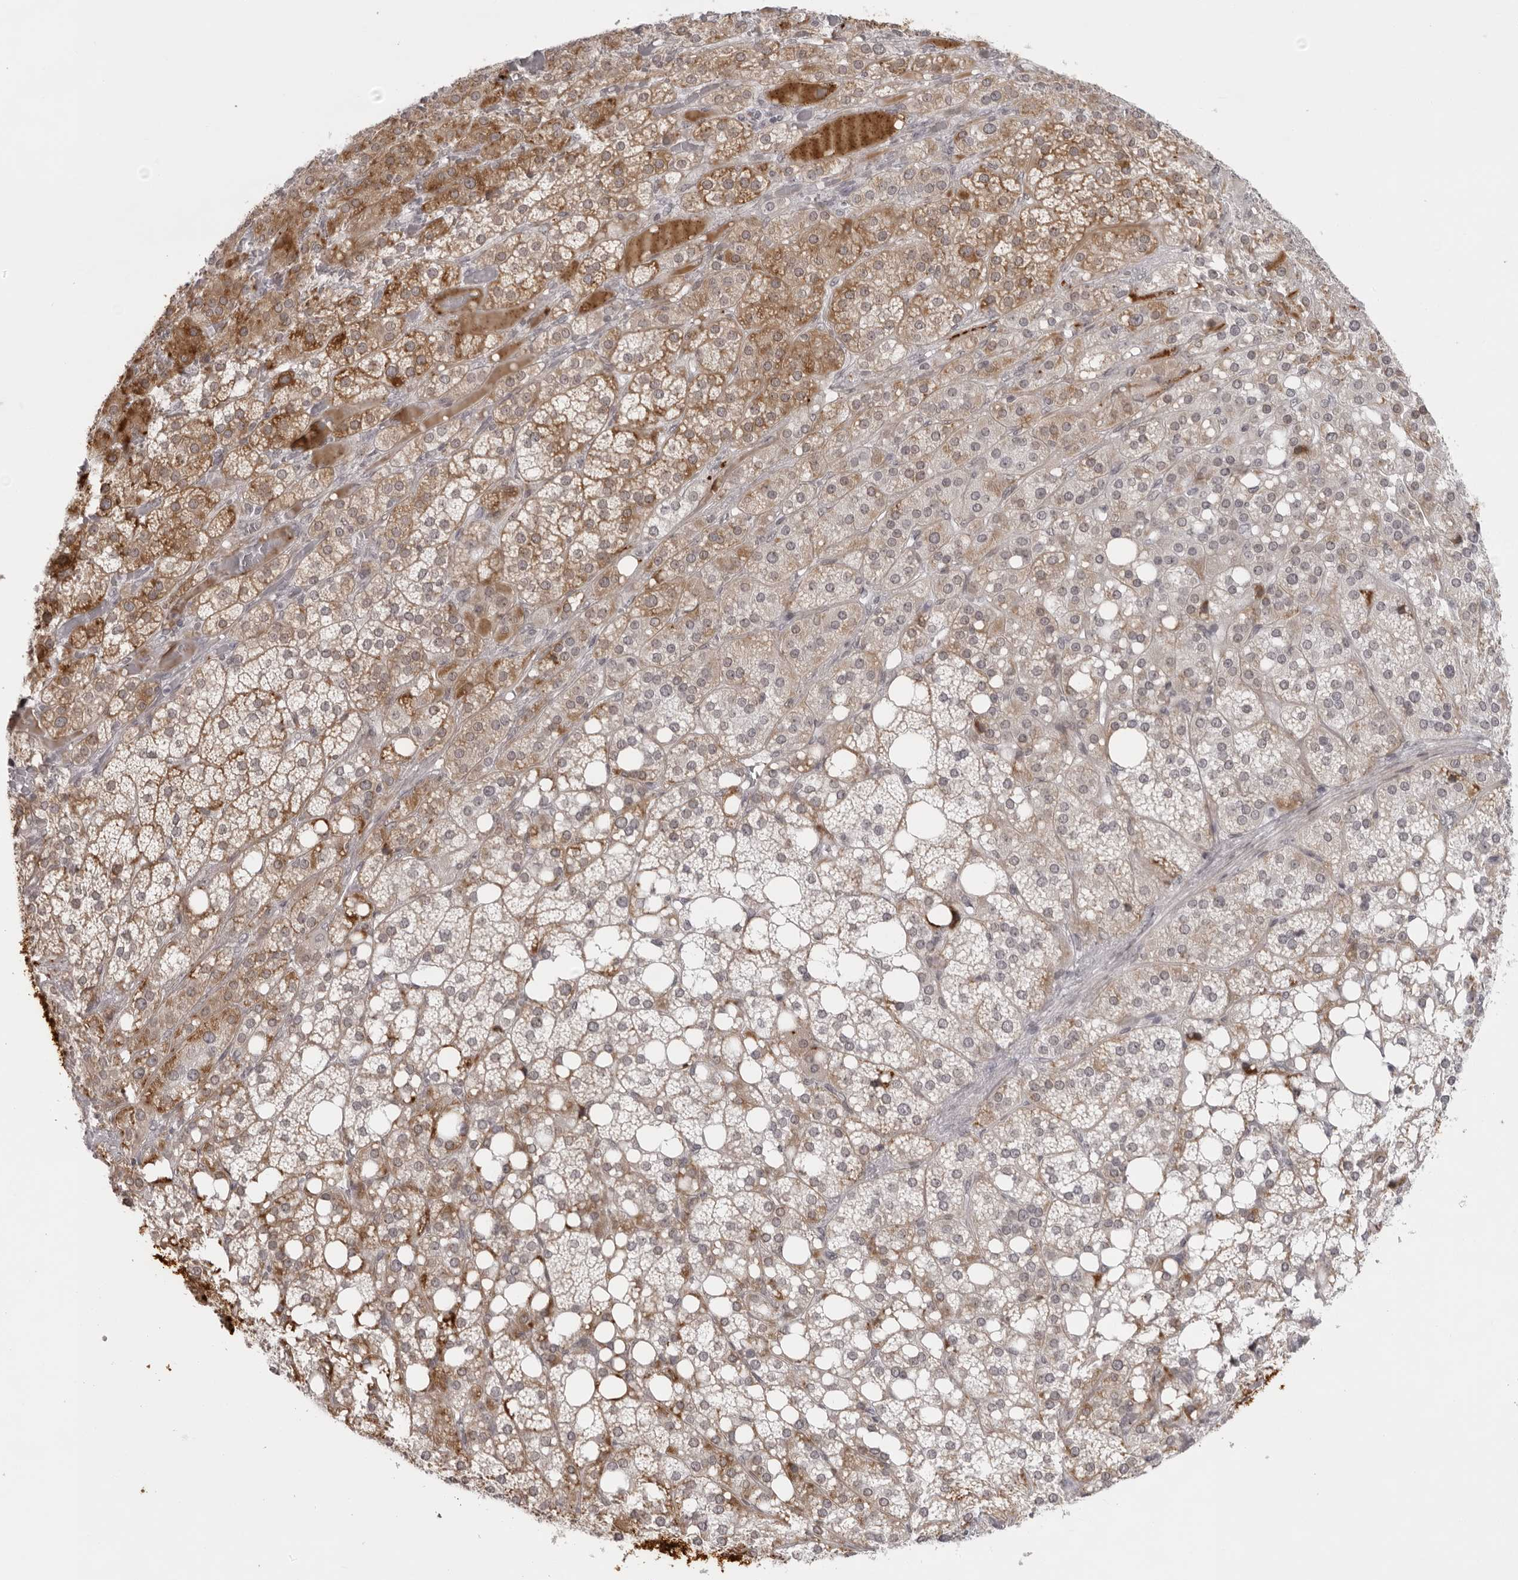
{"staining": {"intensity": "moderate", "quantity": ">75%", "location": "cytoplasmic/membranous"}, "tissue": "adrenal gland", "cell_type": "Glandular cells", "image_type": "normal", "snomed": [{"axis": "morphology", "description": "Normal tissue, NOS"}, {"axis": "topography", "description": "Adrenal gland"}], "caption": "Brown immunohistochemical staining in benign adrenal gland exhibits moderate cytoplasmic/membranous positivity in approximately >75% of glandular cells.", "gene": "NUDT18", "patient": {"sex": "female", "age": 59}}